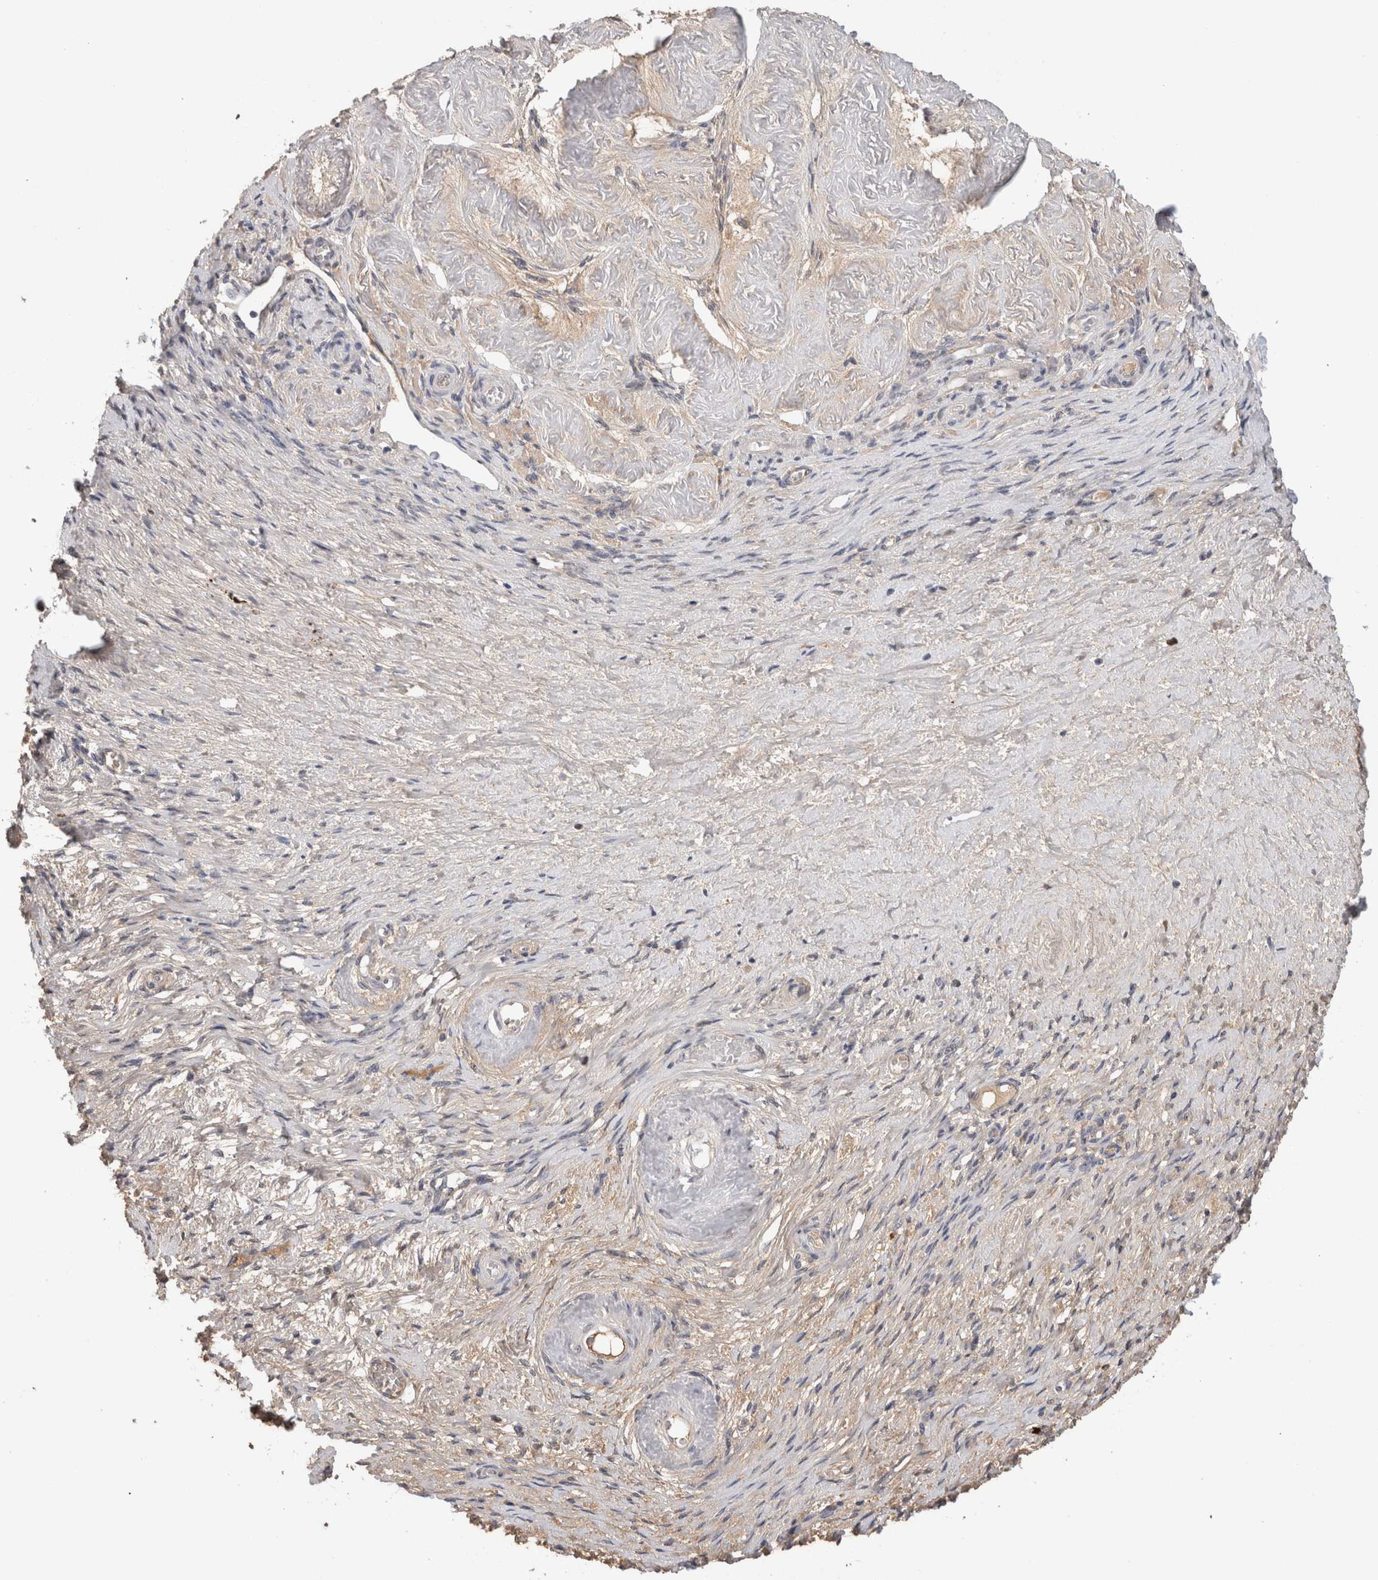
{"staining": {"intensity": "moderate", "quantity": "25%-75%", "location": "cytoplasmic/membranous"}, "tissue": "adipose tissue", "cell_type": "Adipocytes", "image_type": "normal", "snomed": [{"axis": "morphology", "description": "Normal tissue, NOS"}, {"axis": "topography", "description": "Vascular tissue"}, {"axis": "topography", "description": "Fallopian tube"}, {"axis": "topography", "description": "Ovary"}], "caption": "Adipose tissue stained for a protein displays moderate cytoplasmic/membranous positivity in adipocytes. Using DAB (3,3'-diaminobenzidine) (brown) and hematoxylin (blue) stains, captured at high magnification using brightfield microscopy.", "gene": "PPP3CC", "patient": {"sex": "female", "age": 67}}